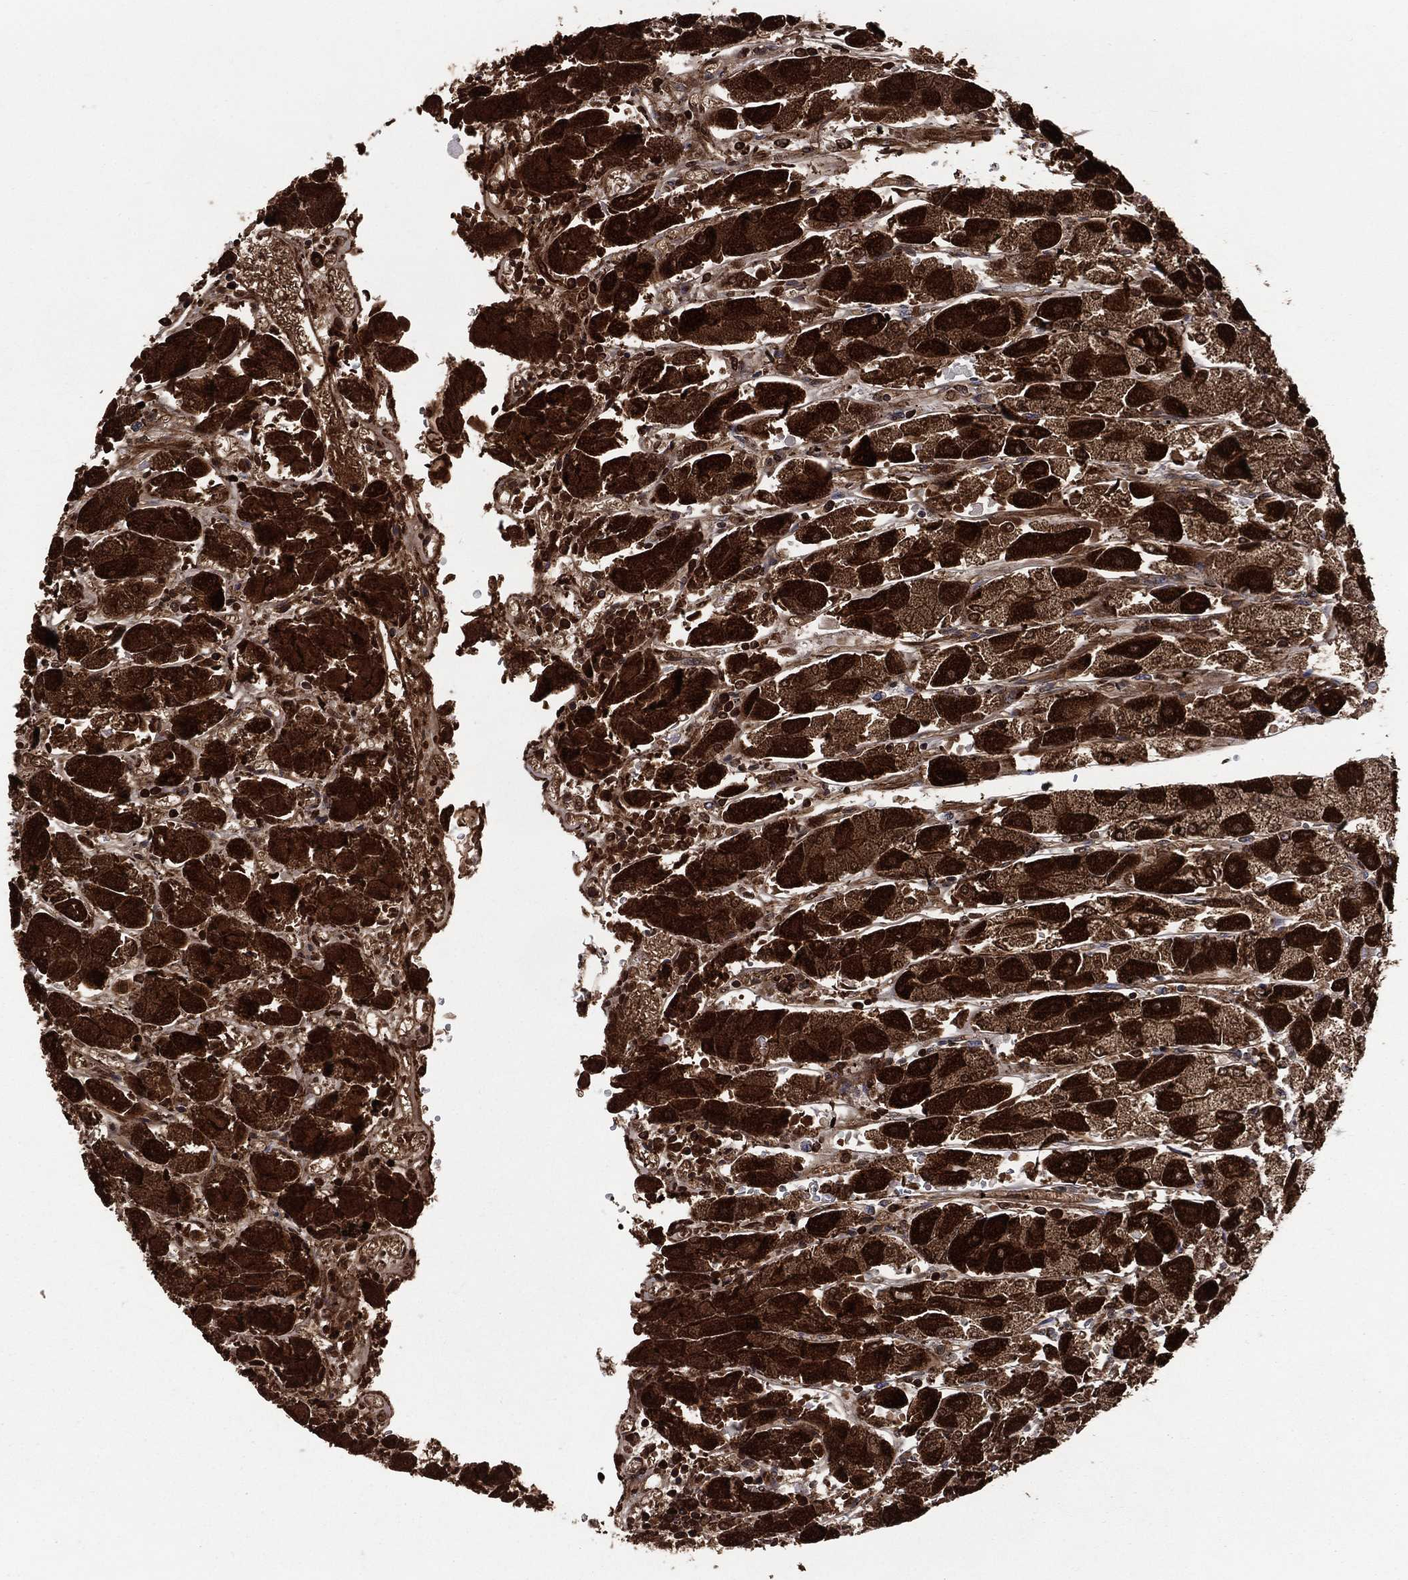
{"staining": {"intensity": "strong", "quantity": "25%-75%", "location": "cytoplasmic/membranous"}, "tissue": "stomach", "cell_type": "Glandular cells", "image_type": "normal", "snomed": [{"axis": "morphology", "description": "Normal tissue, NOS"}, {"axis": "topography", "description": "Stomach"}], "caption": "Strong cytoplasmic/membranous positivity is identified in approximately 25%-75% of glandular cells in normal stomach. The staining was performed using DAB to visualize the protein expression in brown, while the nuclei were stained in blue with hematoxylin (Magnification: 20x).", "gene": "GOT2", "patient": {"sex": "male", "age": 70}}